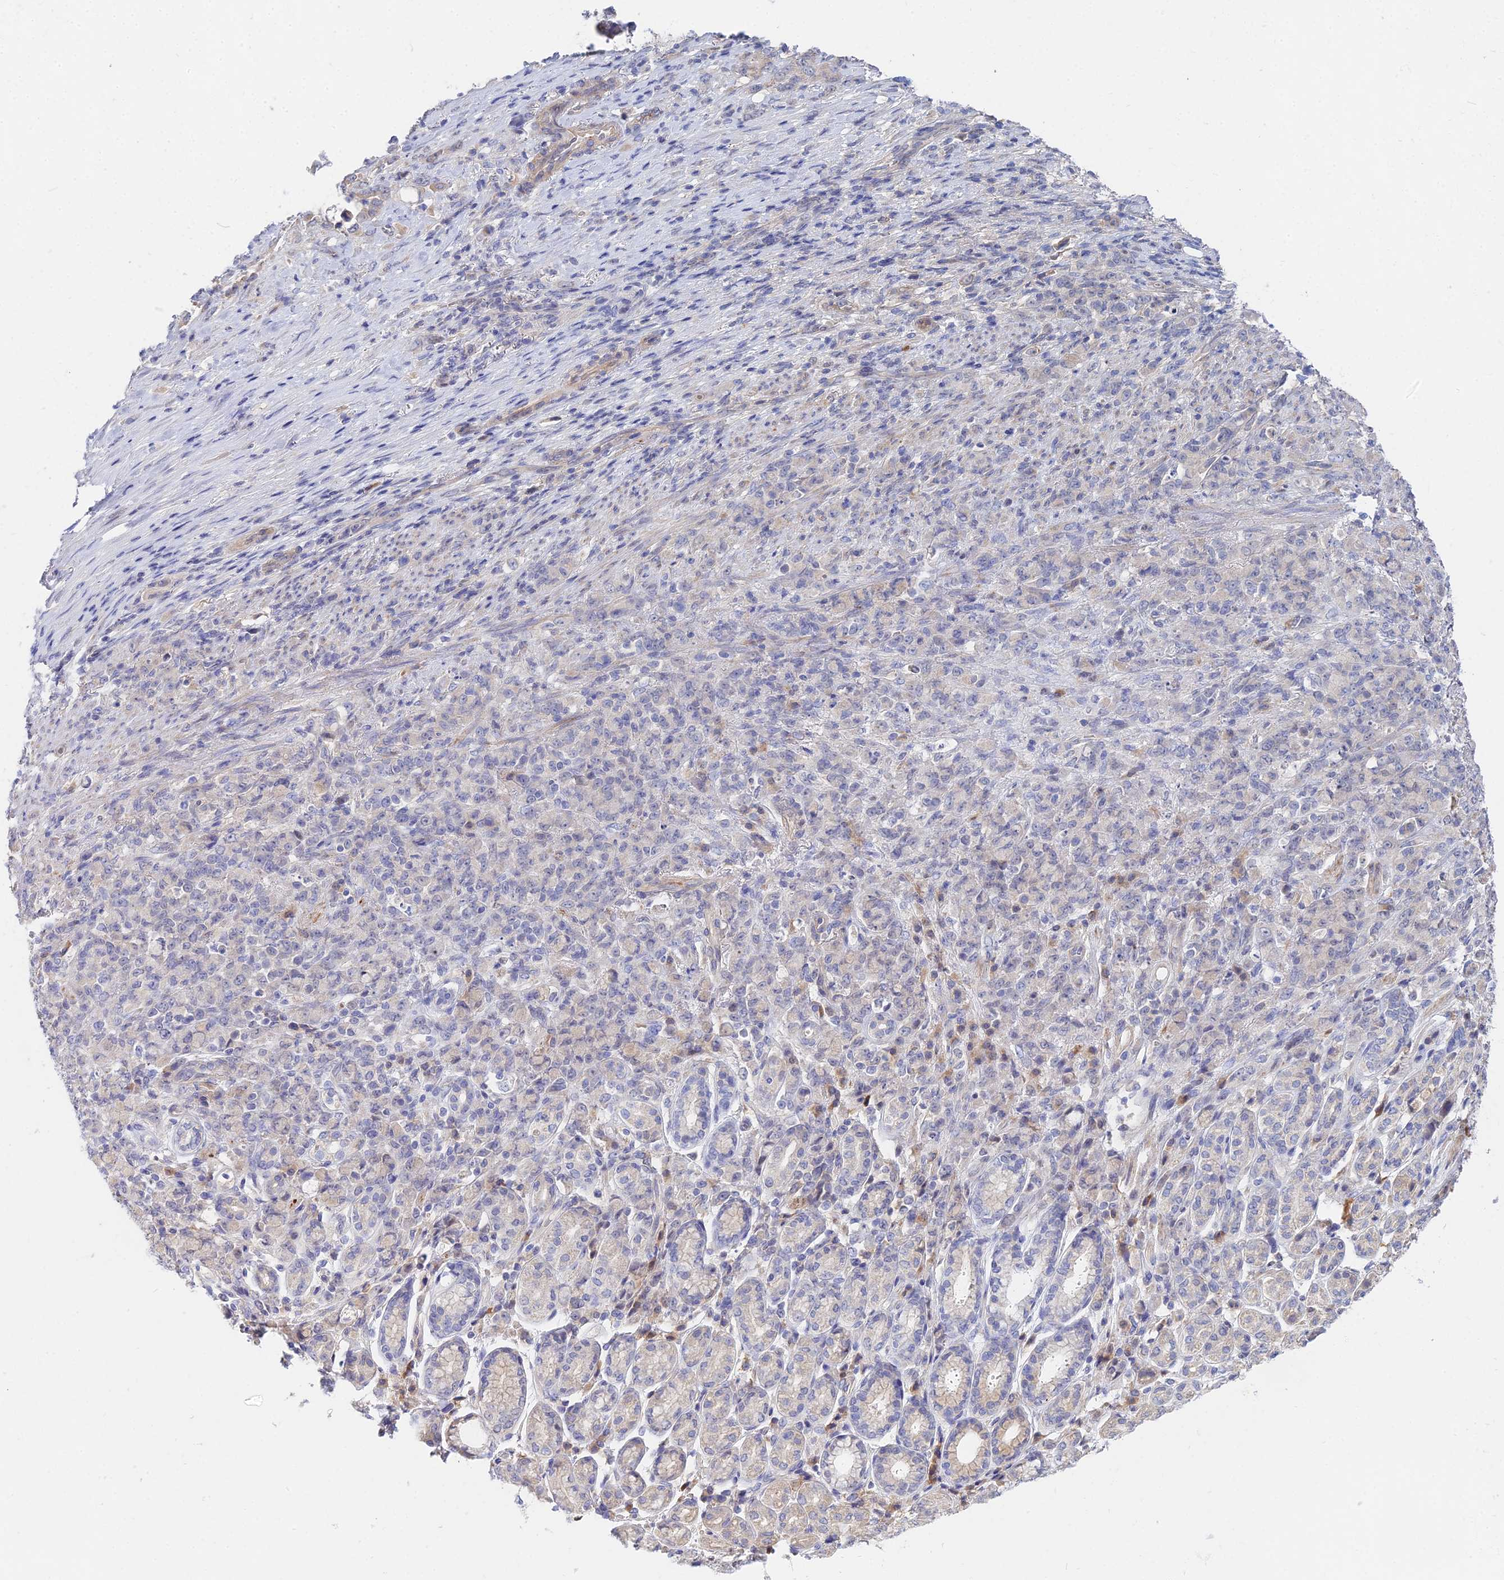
{"staining": {"intensity": "negative", "quantity": "none", "location": "none"}, "tissue": "stomach cancer", "cell_type": "Tumor cells", "image_type": "cancer", "snomed": [{"axis": "morphology", "description": "Adenocarcinoma, NOS"}, {"axis": "topography", "description": "Stomach"}], "caption": "DAB (3,3'-diaminobenzidine) immunohistochemical staining of human adenocarcinoma (stomach) demonstrates no significant positivity in tumor cells.", "gene": "DNAH14", "patient": {"sex": "female", "age": 79}}